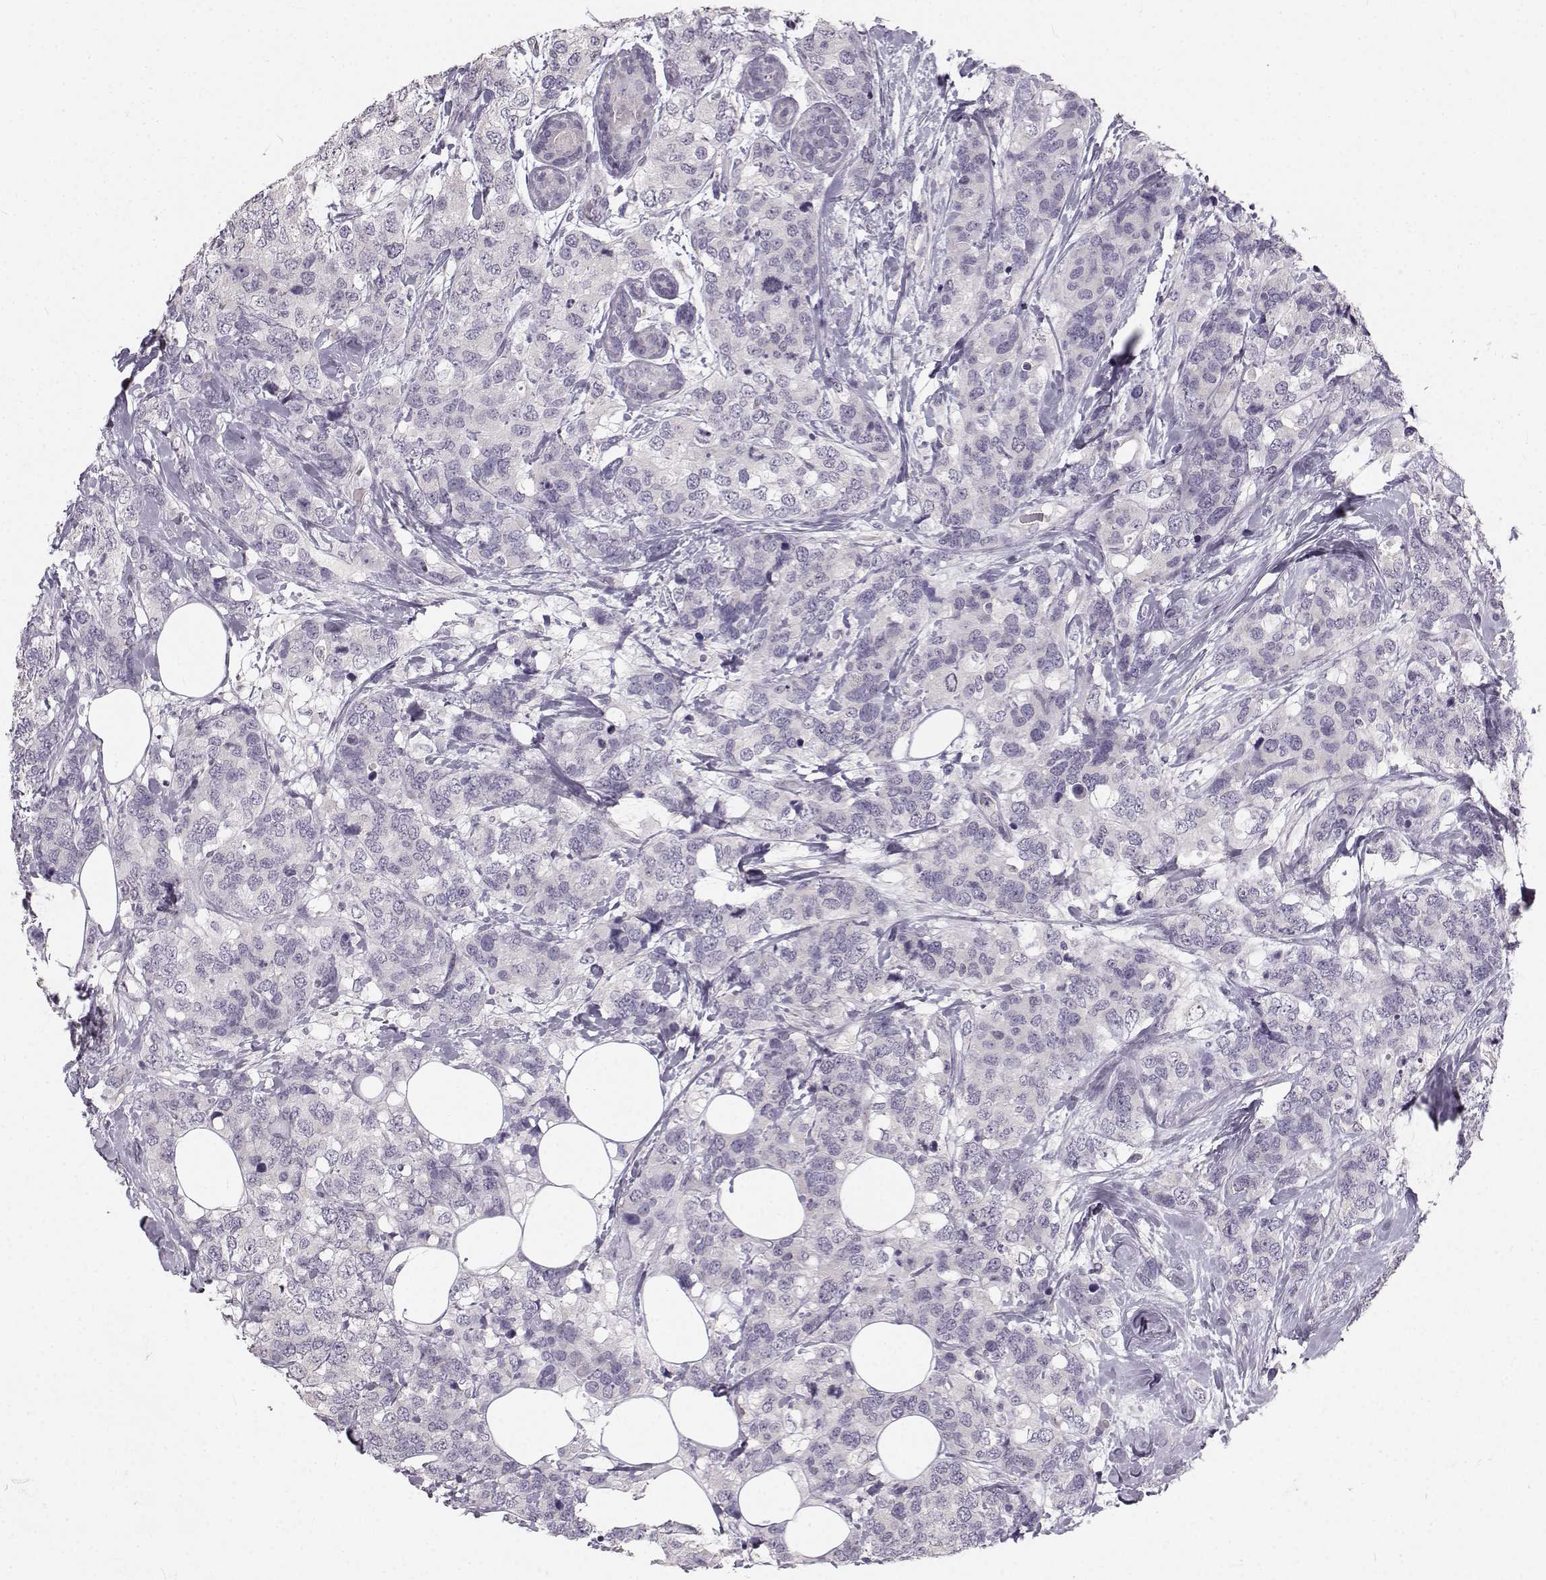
{"staining": {"intensity": "negative", "quantity": "none", "location": "none"}, "tissue": "breast cancer", "cell_type": "Tumor cells", "image_type": "cancer", "snomed": [{"axis": "morphology", "description": "Lobular carcinoma"}, {"axis": "topography", "description": "Breast"}], "caption": "This is a histopathology image of immunohistochemistry (IHC) staining of breast lobular carcinoma, which shows no expression in tumor cells.", "gene": "OIP5", "patient": {"sex": "female", "age": 59}}